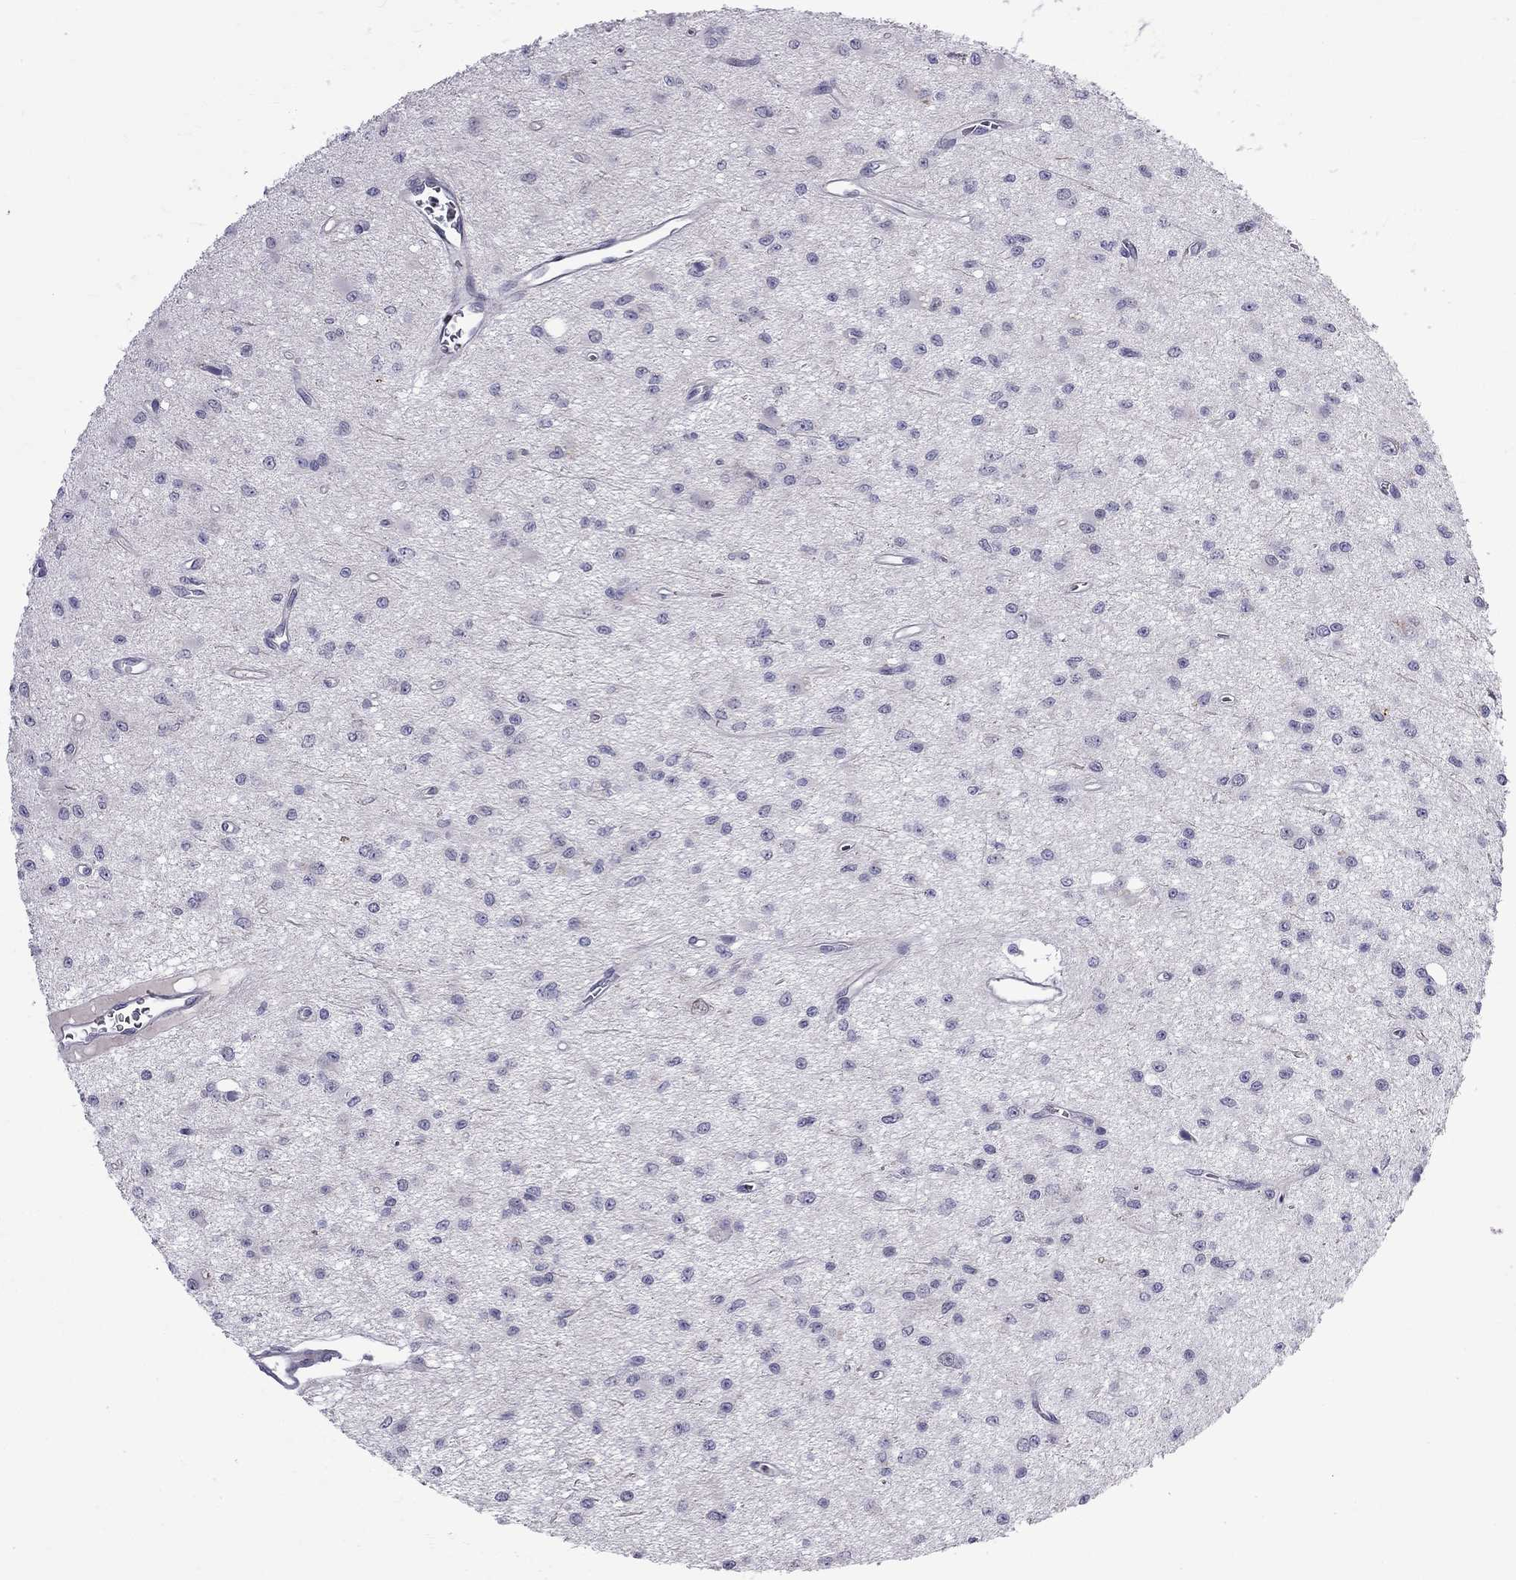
{"staining": {"intensity": "negative", "quantity": "none", "location": "none"}, "tissue": "glioma", "cell_type": "Tumor cells", "image_type": "cancer", "snomed": [{"axis": "morphology", "description": "Glioma, malignant, Low grade"}, {"axis": "topography", "description": "Brain"}], "caption": "Human malignant low-grade glioma stained for a protein using immunohistochemistry displays no staining in tumor cells.", "gene": "RTL9", "patient": {"sex": "female", "age": 45}}